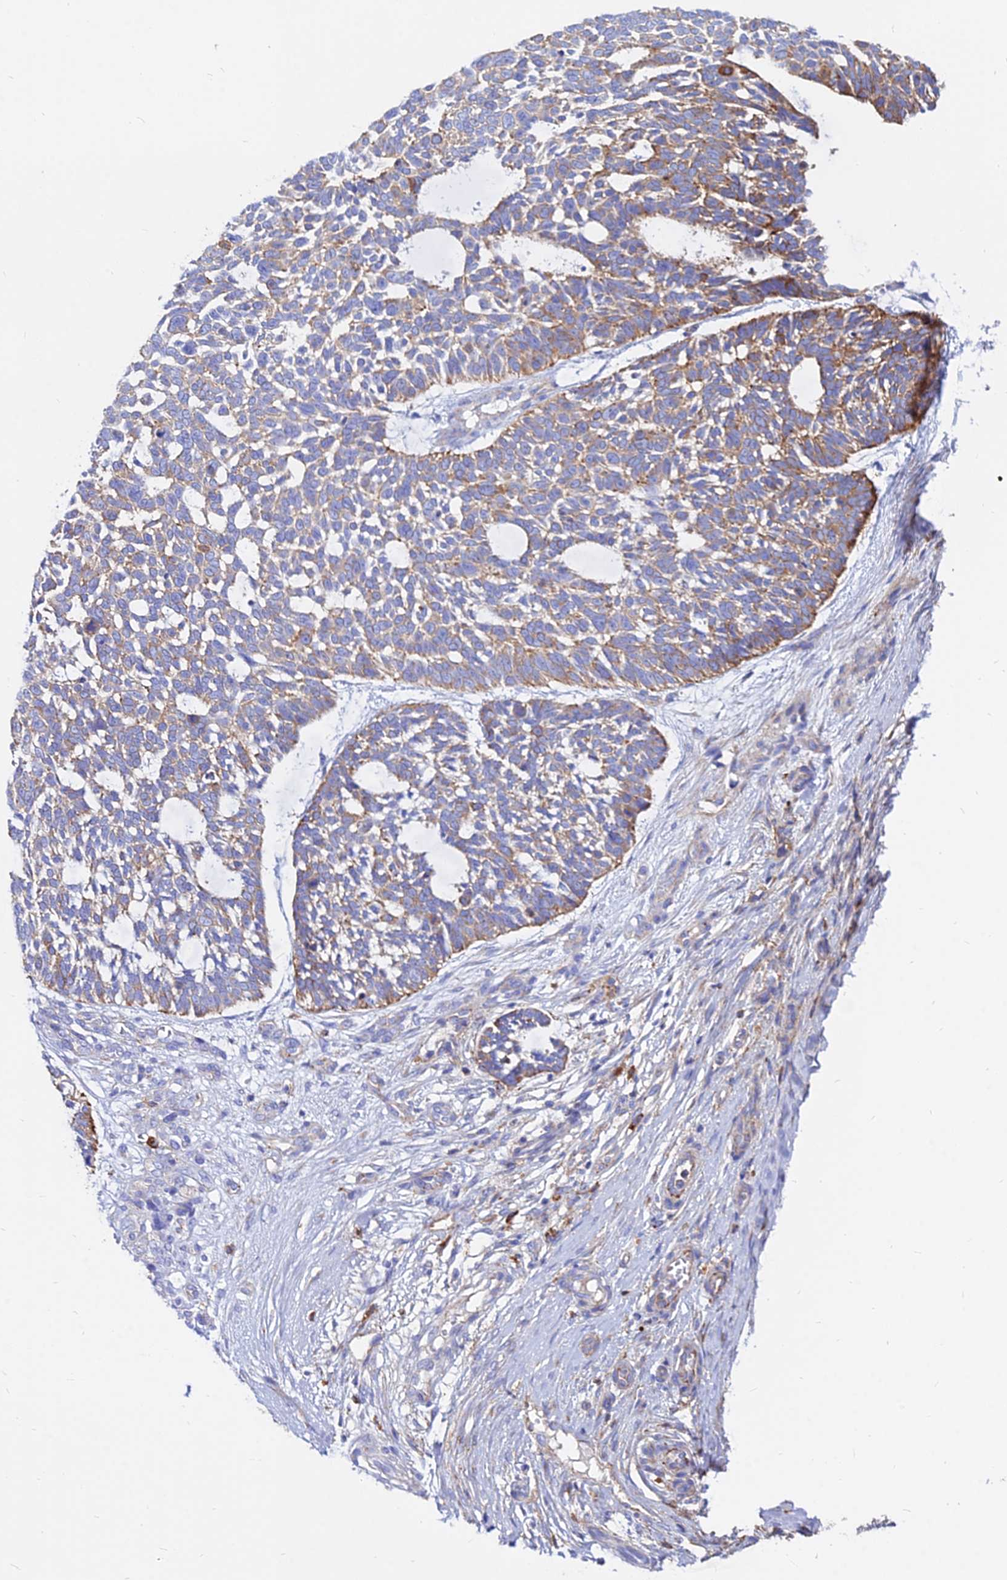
{"staining": {"intensity": "moderate", "quantity": ">75%", "location": "cytoplasmic/membranous"}, "tissue": "skin cancer", "cell_type": "Tumor cells", "image_type": "cancer", "snomed": [{"axis": "morphology", "description": "Basal cell carcinoma"}, {"axis": "topography", "description": "Skin"}], "caption": "Immunohistochemistry micrograph of neoplastic tissue: skin basal cell carcinoma stained using IHC displays medium levels of moderate protein expression localized specifically in the cytoplasmic/membranous of tumor cells, appearing as a cytoplasmic/membranous brown color.", "gene": "AGTRAP", "patient": {"sex": "male", "age": 88}}